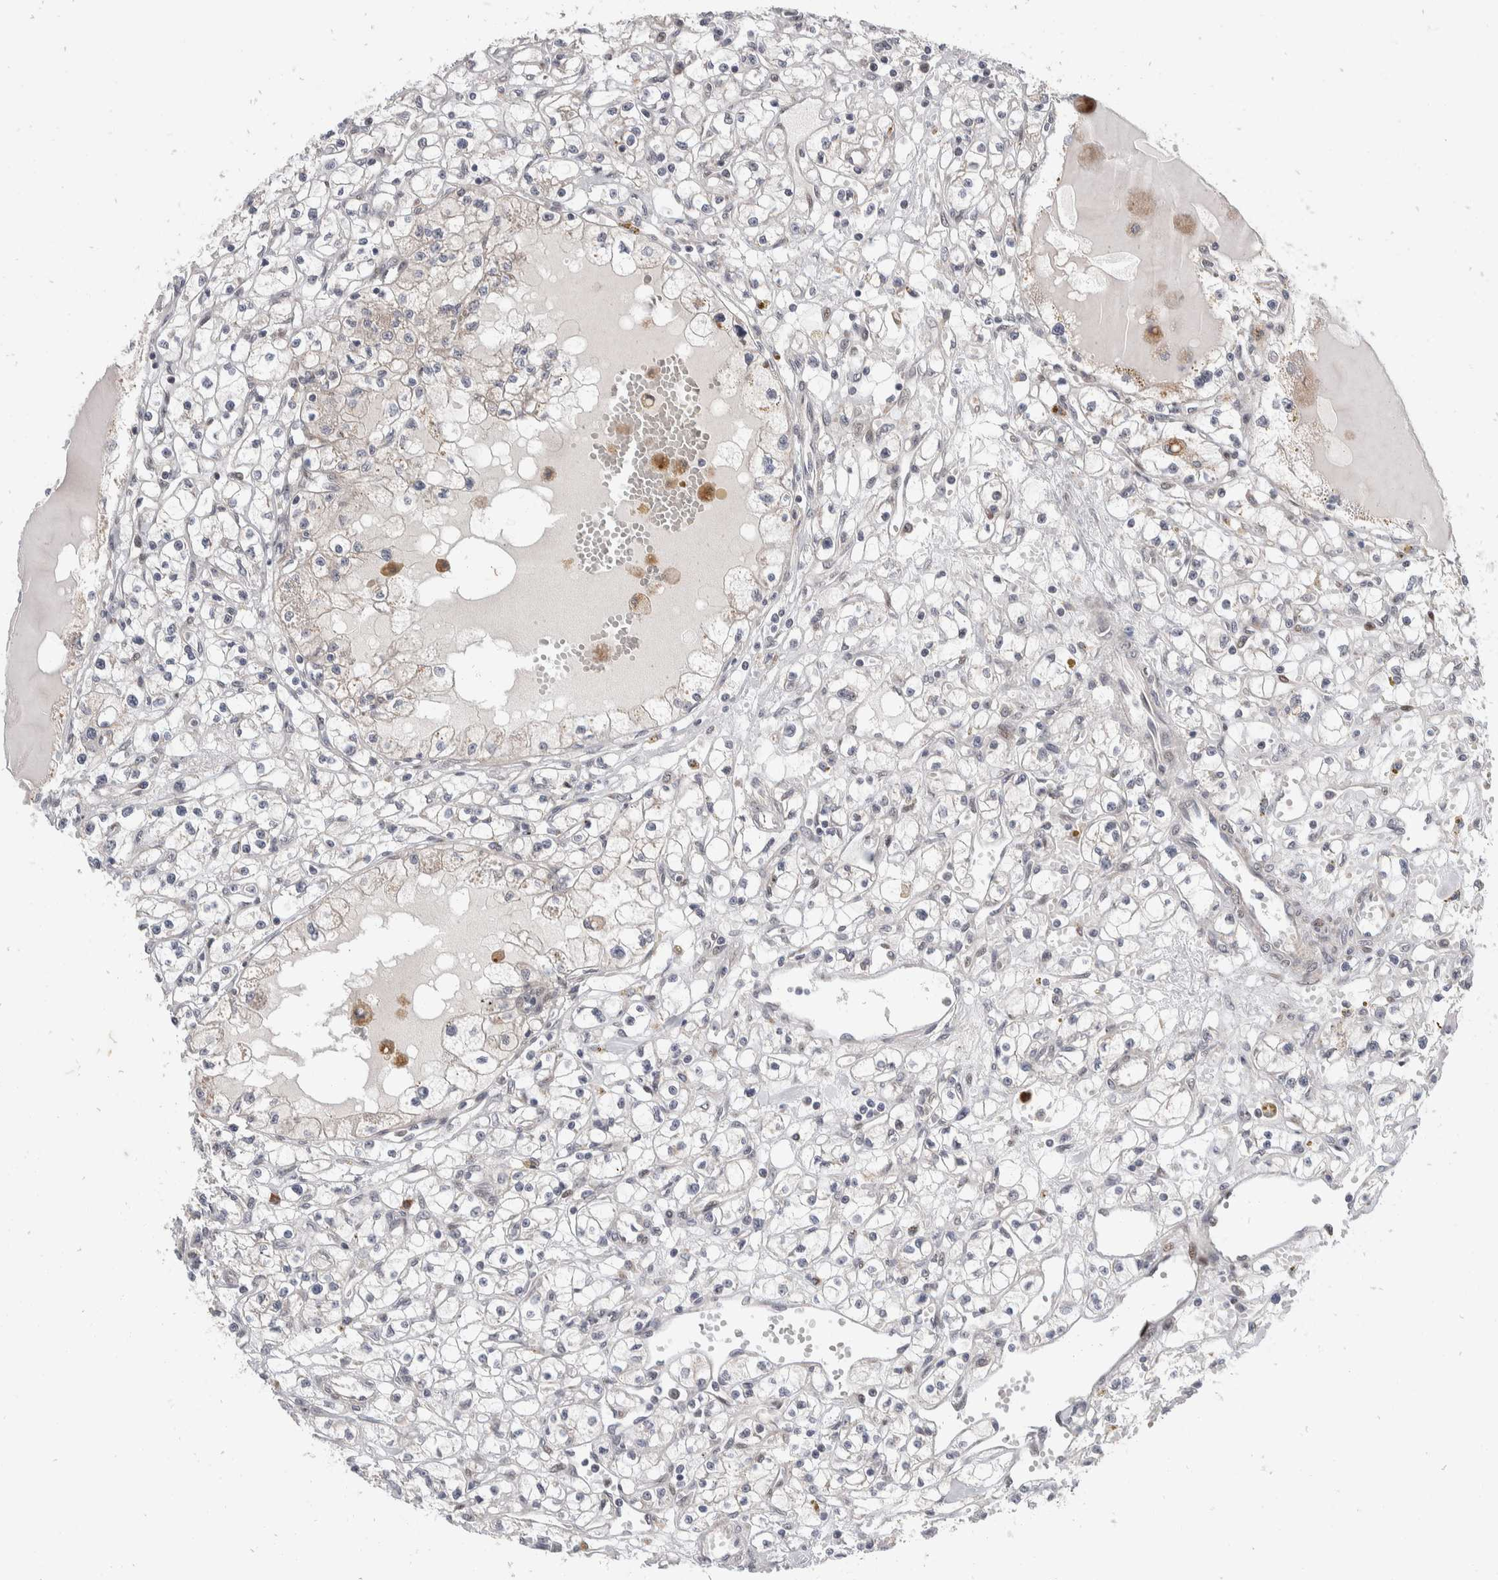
{"staining": {"intensity": "negative", "quantity": "none", "location": "none"}, "tissue": "renal cancer", "cell_type": "Tumor cells", "image_type": "cancer", "snomed": [{"axis": "morphology", "description": "Adenocarcinoma, NOS"}, {"axis": "topography", "description": "Kidney"}], "caption": "The photomicrograph displays no staining of tumor cells in renal cancer.", "gene": "ZNF703", "patient": {"sex": "male", "age": 56}}